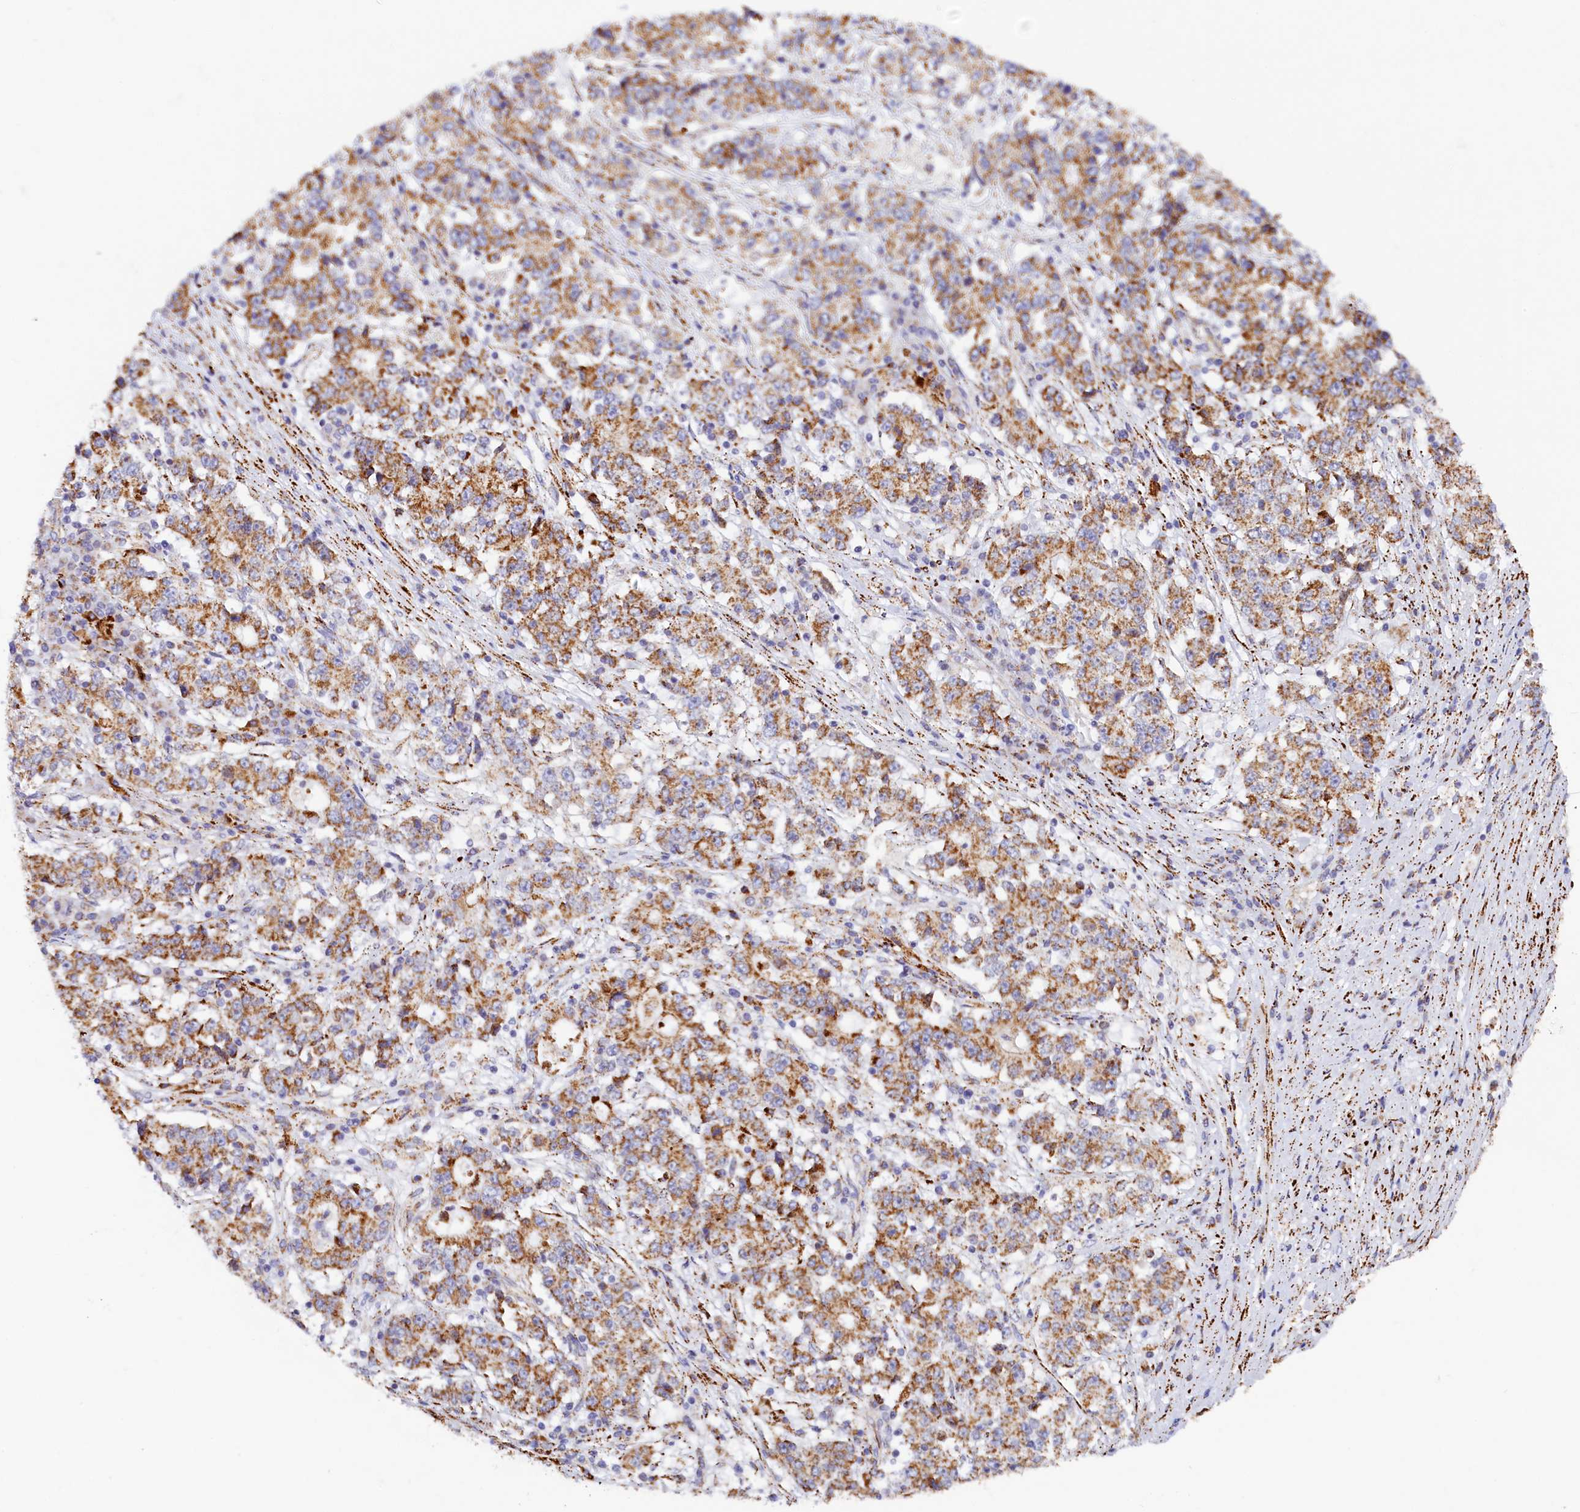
{"staining": {"intensity": "moderate", "quantity": ">75%", "location": "cytoplasmic/membranous"}, "tissue": "stomach cancer", "cell_type": "Tumor cells", "image_type": "cancer", "snomed": [{"axis": "morphology", "description": "Adenocarcinoma, NOS"}, {"axis": "topography", "description": "Stomach"}], "caption": "Protein expression by IHC displays moderate cytoplasmic/membranous staining in approximately >75% of tumor cells in adenocarcinoma (stomach).", "gene": "AKTIP", "patient": {"sex": "male", "age": 59}}